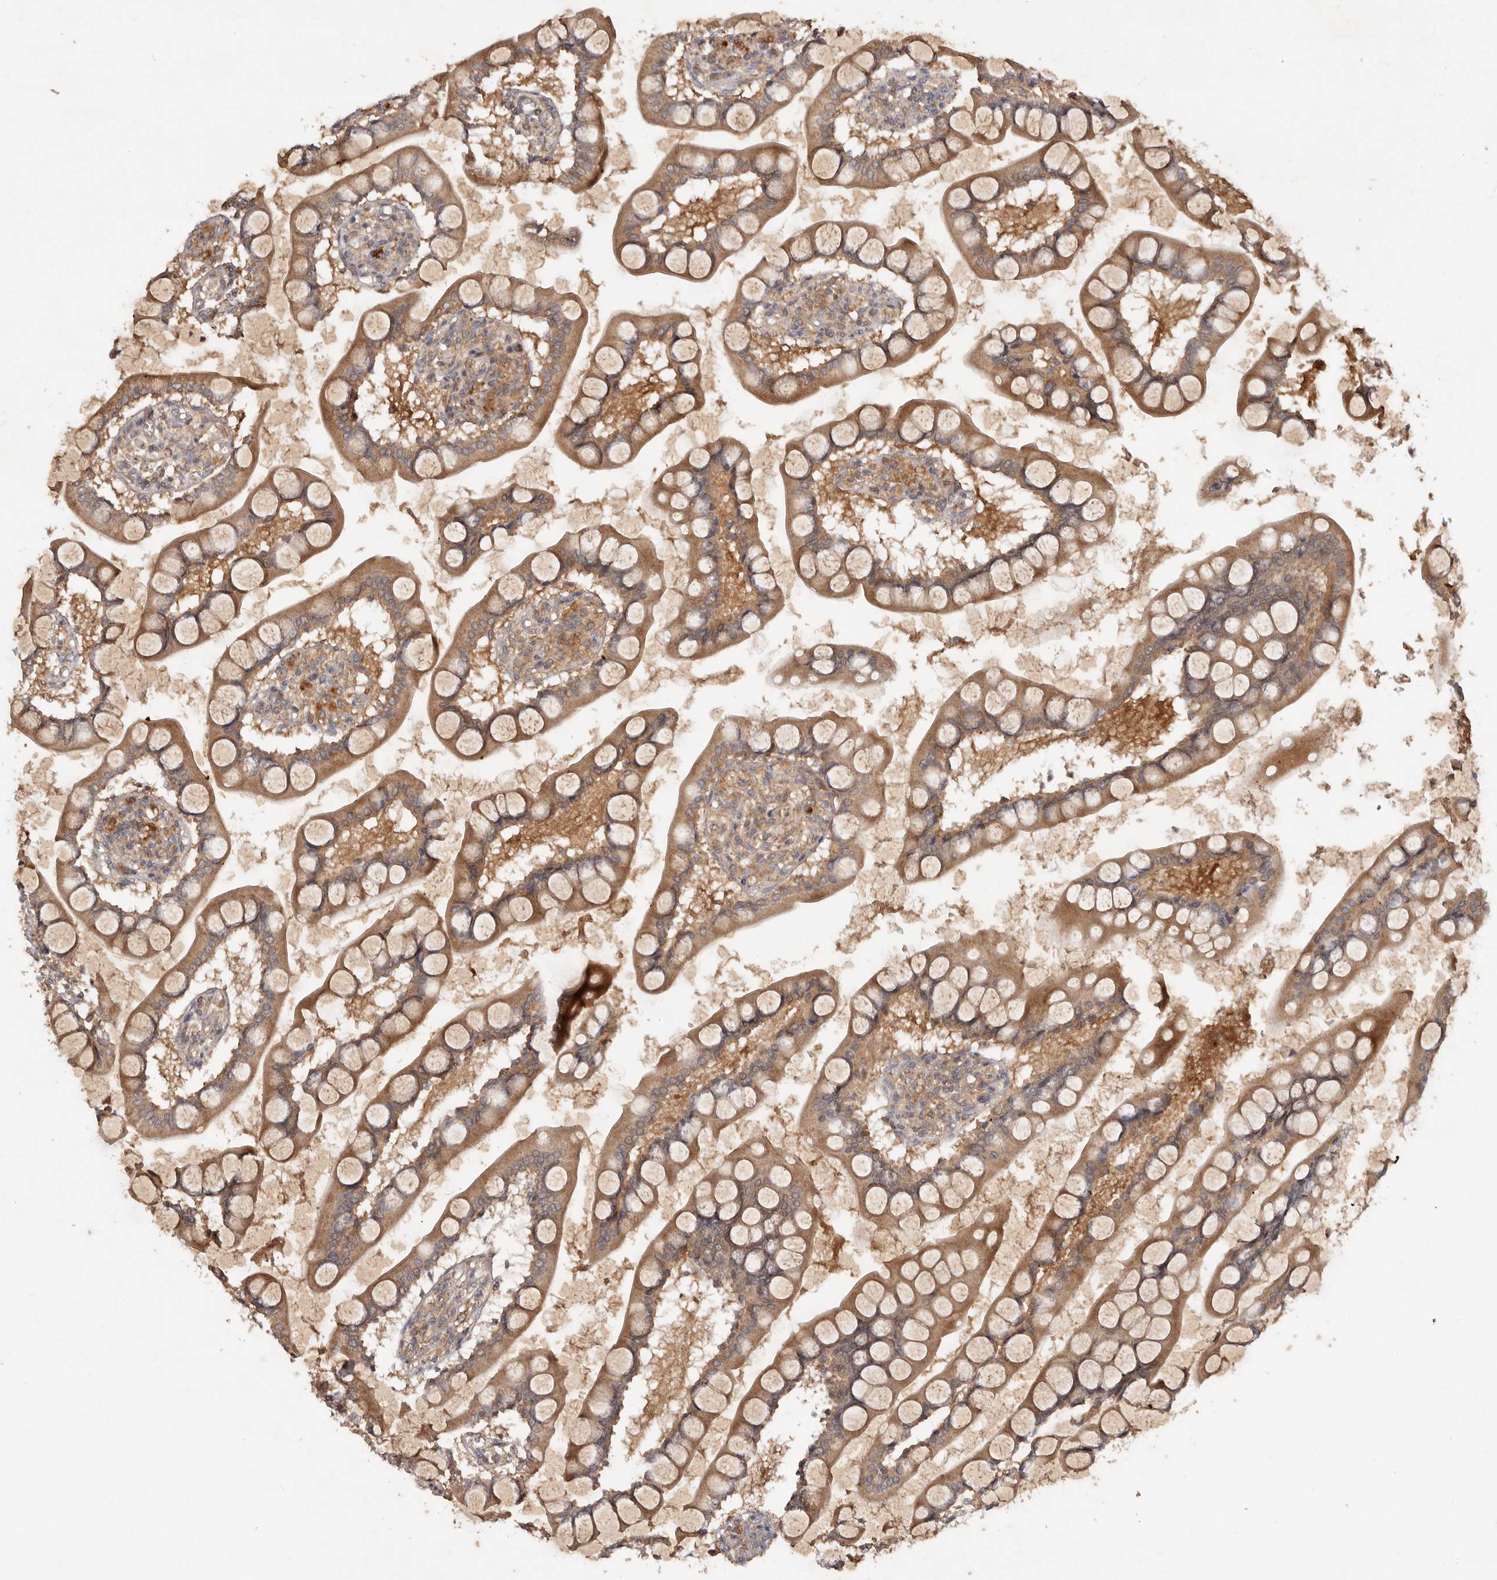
{"staining": {"intensity": "moderate", "quantity": ">75%", "location": "cytoplasmic/membranous"}, "tissue": "small intestine", "cell_type": "Glandular cells", "image_type": "normal", "snomed": [{"axis": "morphology", "description": "Normal tissue, NOS"}, {"axis": "topography", "description": "Small intestine"}], "caption": "Small intestine stained with a brown dye demonstrates moderate cytoplasmic/membranous positive positivity in approximately >75% of glandular cells.", "gene": "PKIB", "patient": {"sex": "male", "age": 52}}